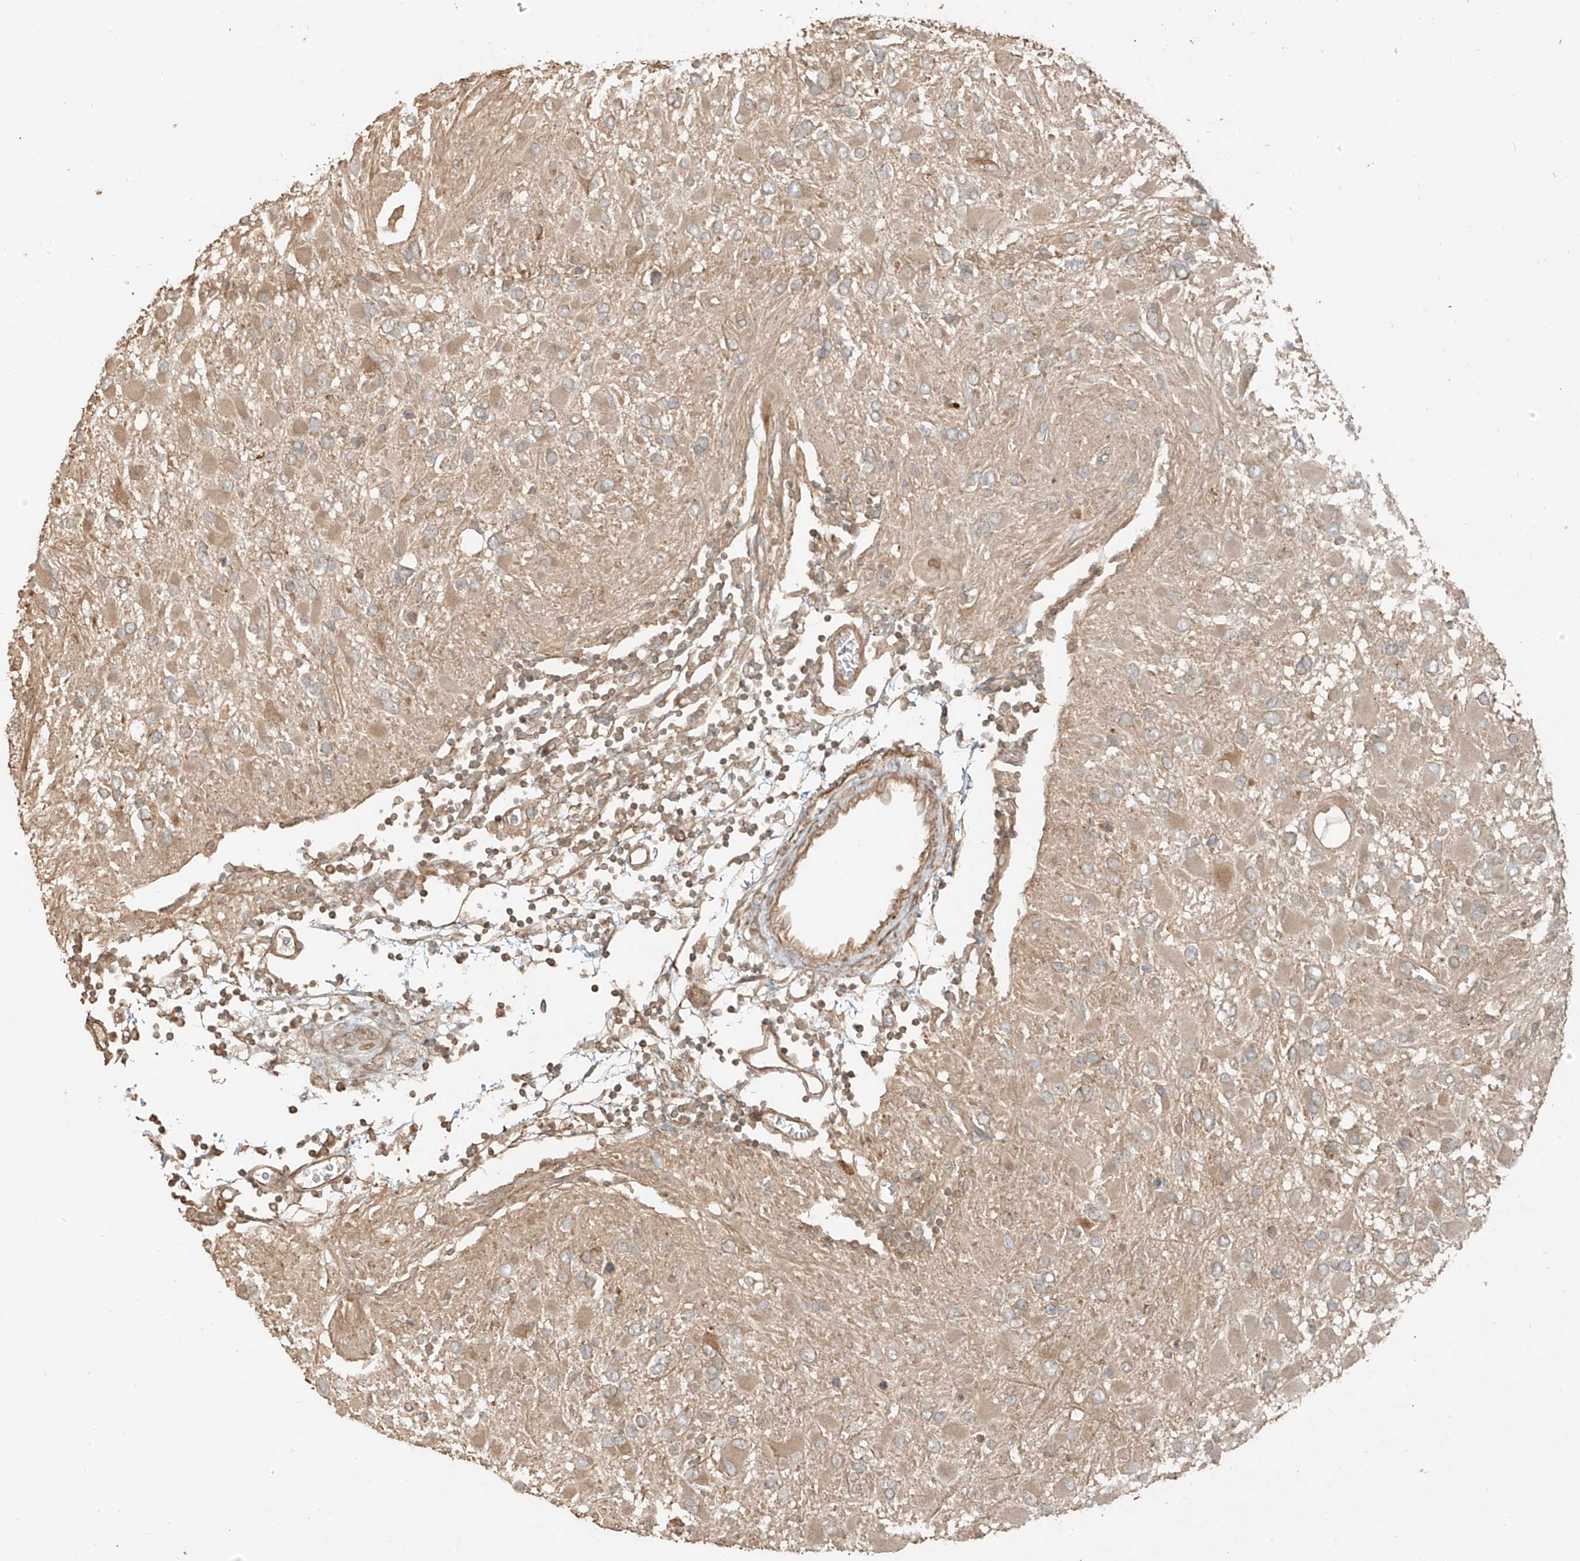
{"staining": {"intensity": "weak", "quantity": "25%-75%", "location": "cytoplasmic/membranous"}, "tissue": "glioma", "cell_type": "Tumor cells", "image_type": "cancer", "snomed": [{"axis": "morphology", "description": "Glioma, malignant, High grade"}, {"axis": "topography", "description": "Brain"}], "caption": "Brown immunohistochemical staining in human malignant high-grade glioma shows weak cytoplasmic/membranous staining in about 25%-75% of tumor cells.", "gene": "ANKZF1", "patient": {"sex": "male", "age": 53}}